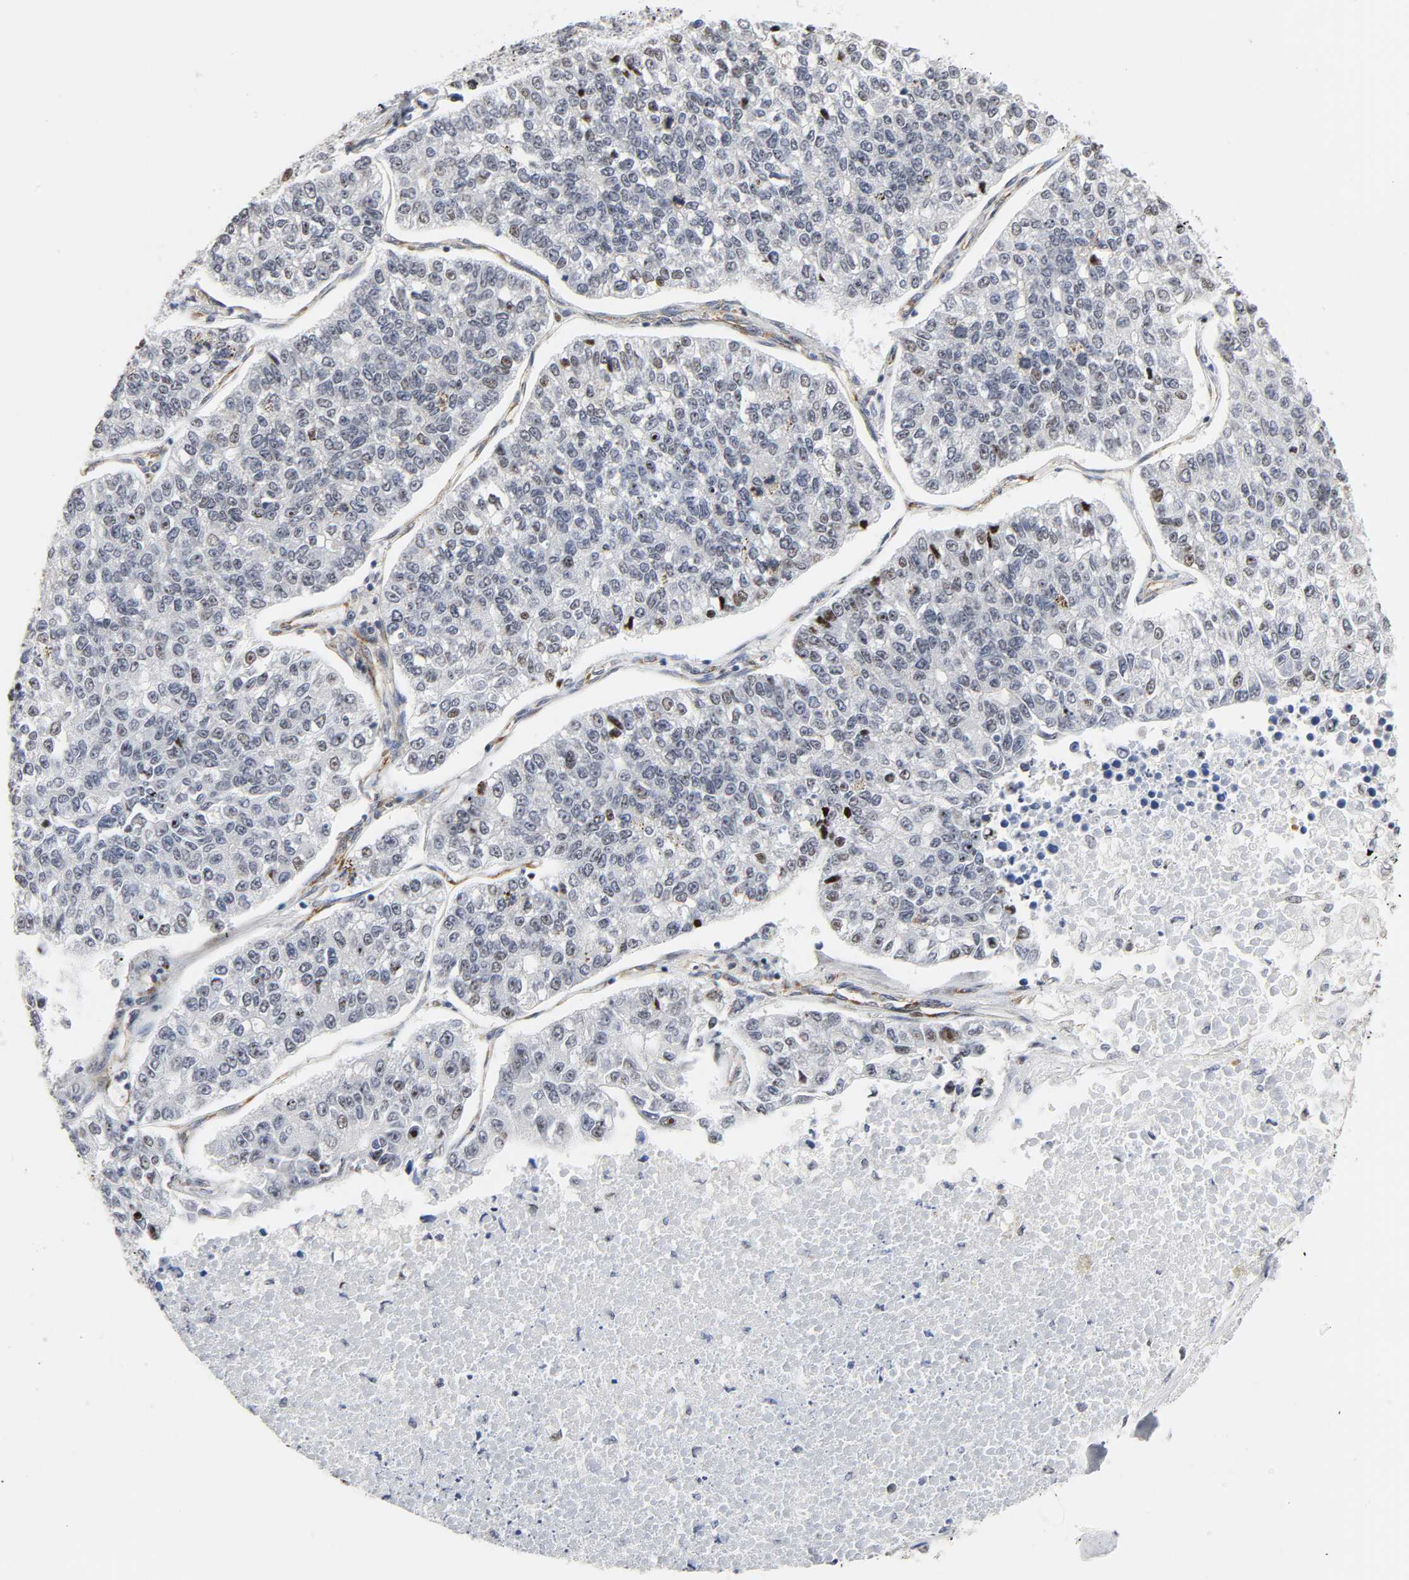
{"staining": {"intensity": "negative", "quantity": "none", "location": "none"}, "tissue": "lung cancer", "cell_type": "Tumor cells", "image_type": "cancer", "snomed": [{"axis": "morphology", "description": "Adenocarcinoma, NOS"}, {"axis": "topography", "description": "Lung"}], "caption": "DAB immunohistochemical staining of lung cancer displays no significant staining in tumor cells.", "gene": "DOCK1", "patient": {"sex": "male", "age": 49}}